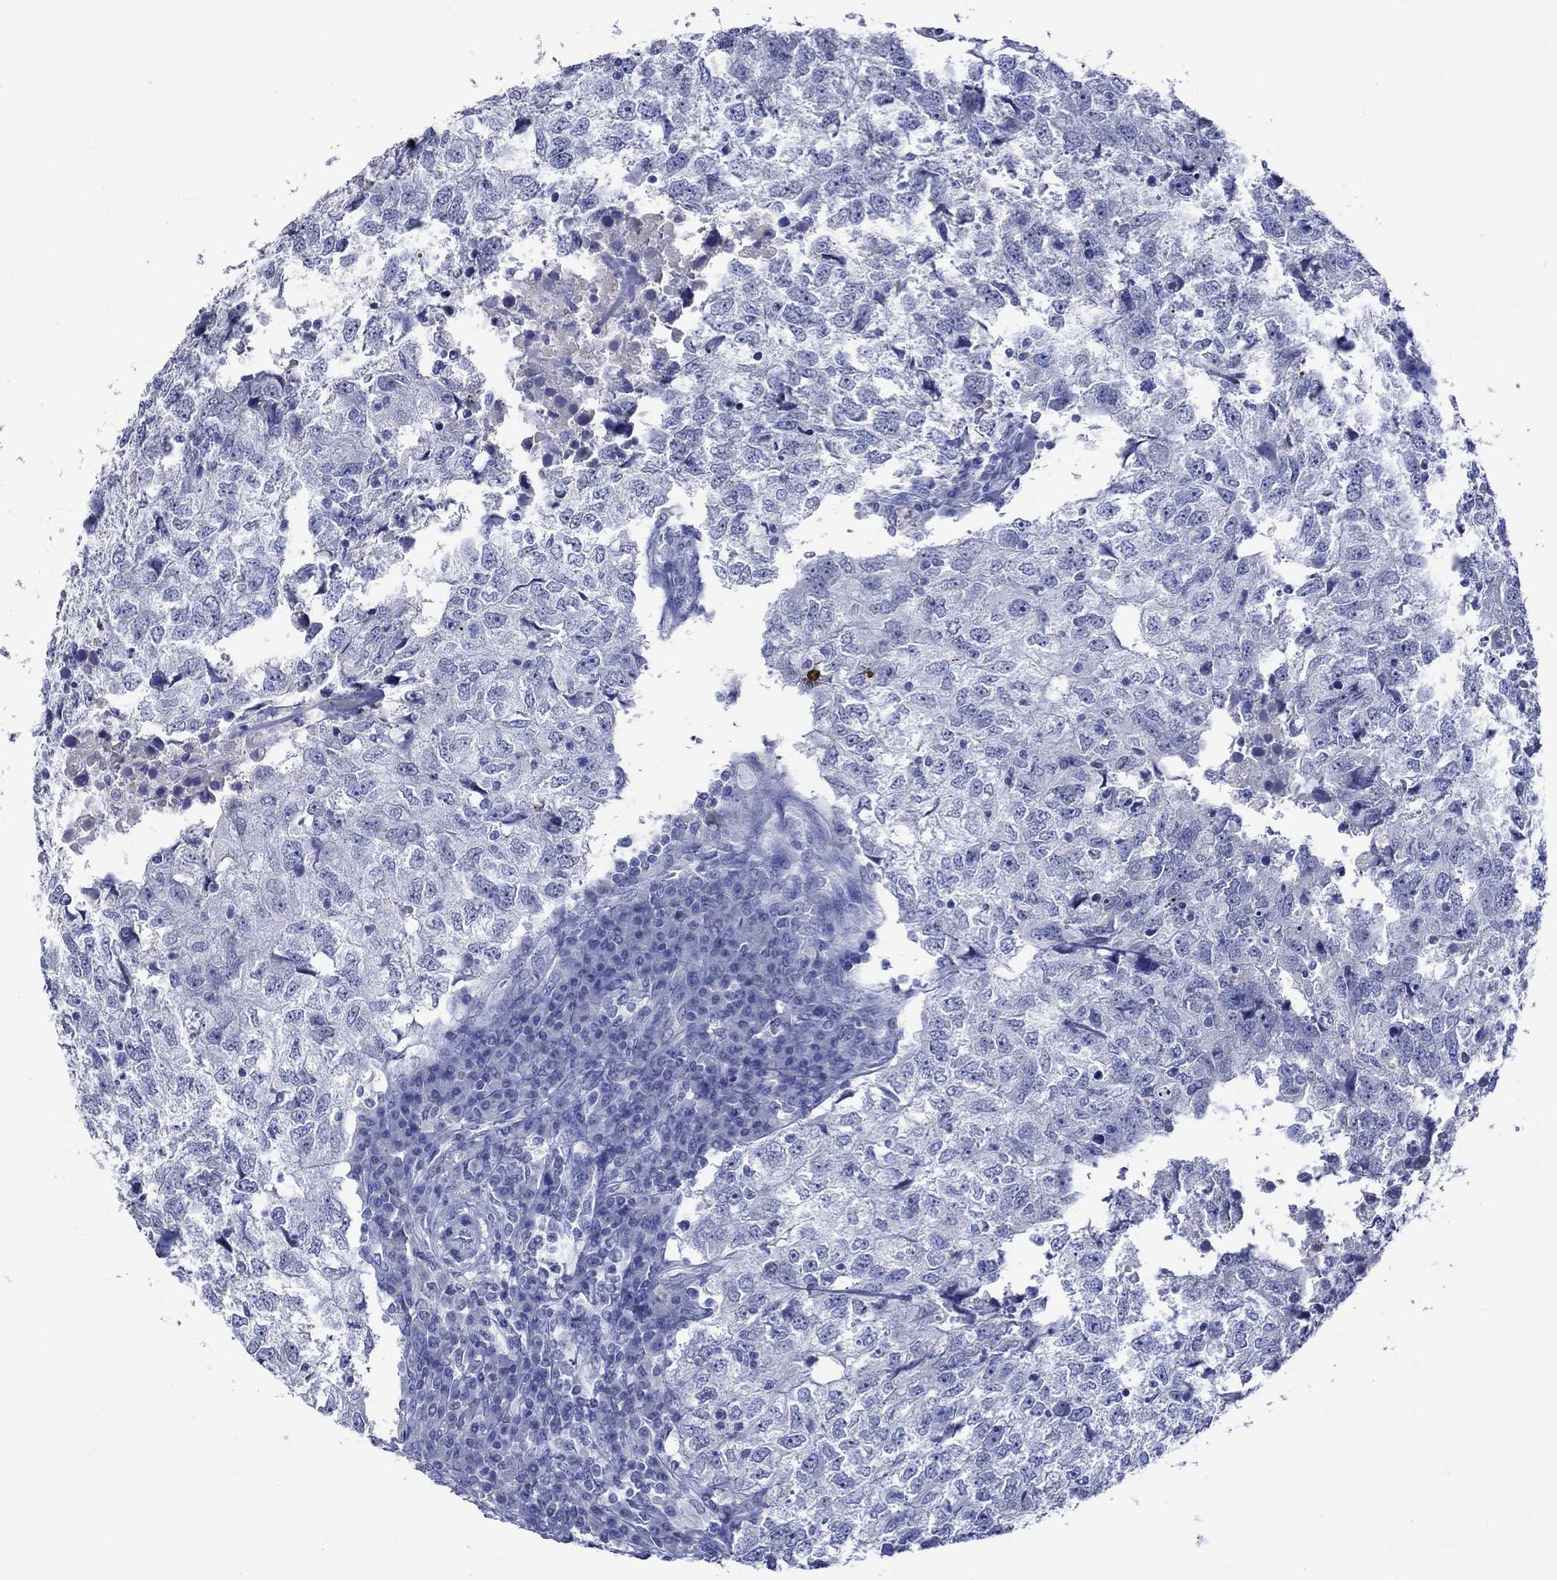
{"staining": {"intensity": "negative", "quantity": "none", "location": "none"}, "tissue": "breast cancer", "cell_type": "Tumor cells", "image_type": "cancer", "snomed": [{"axis": "morphology", "description": "Duct carcinoma"}, {"axis": "topography", "description": "Breast"}], "caption": "Tumor cells show no significant expression in breast invasive ductal carcinoma.", "gene": "KLHL35", "patient": {"sex": "female", "age": 30}}